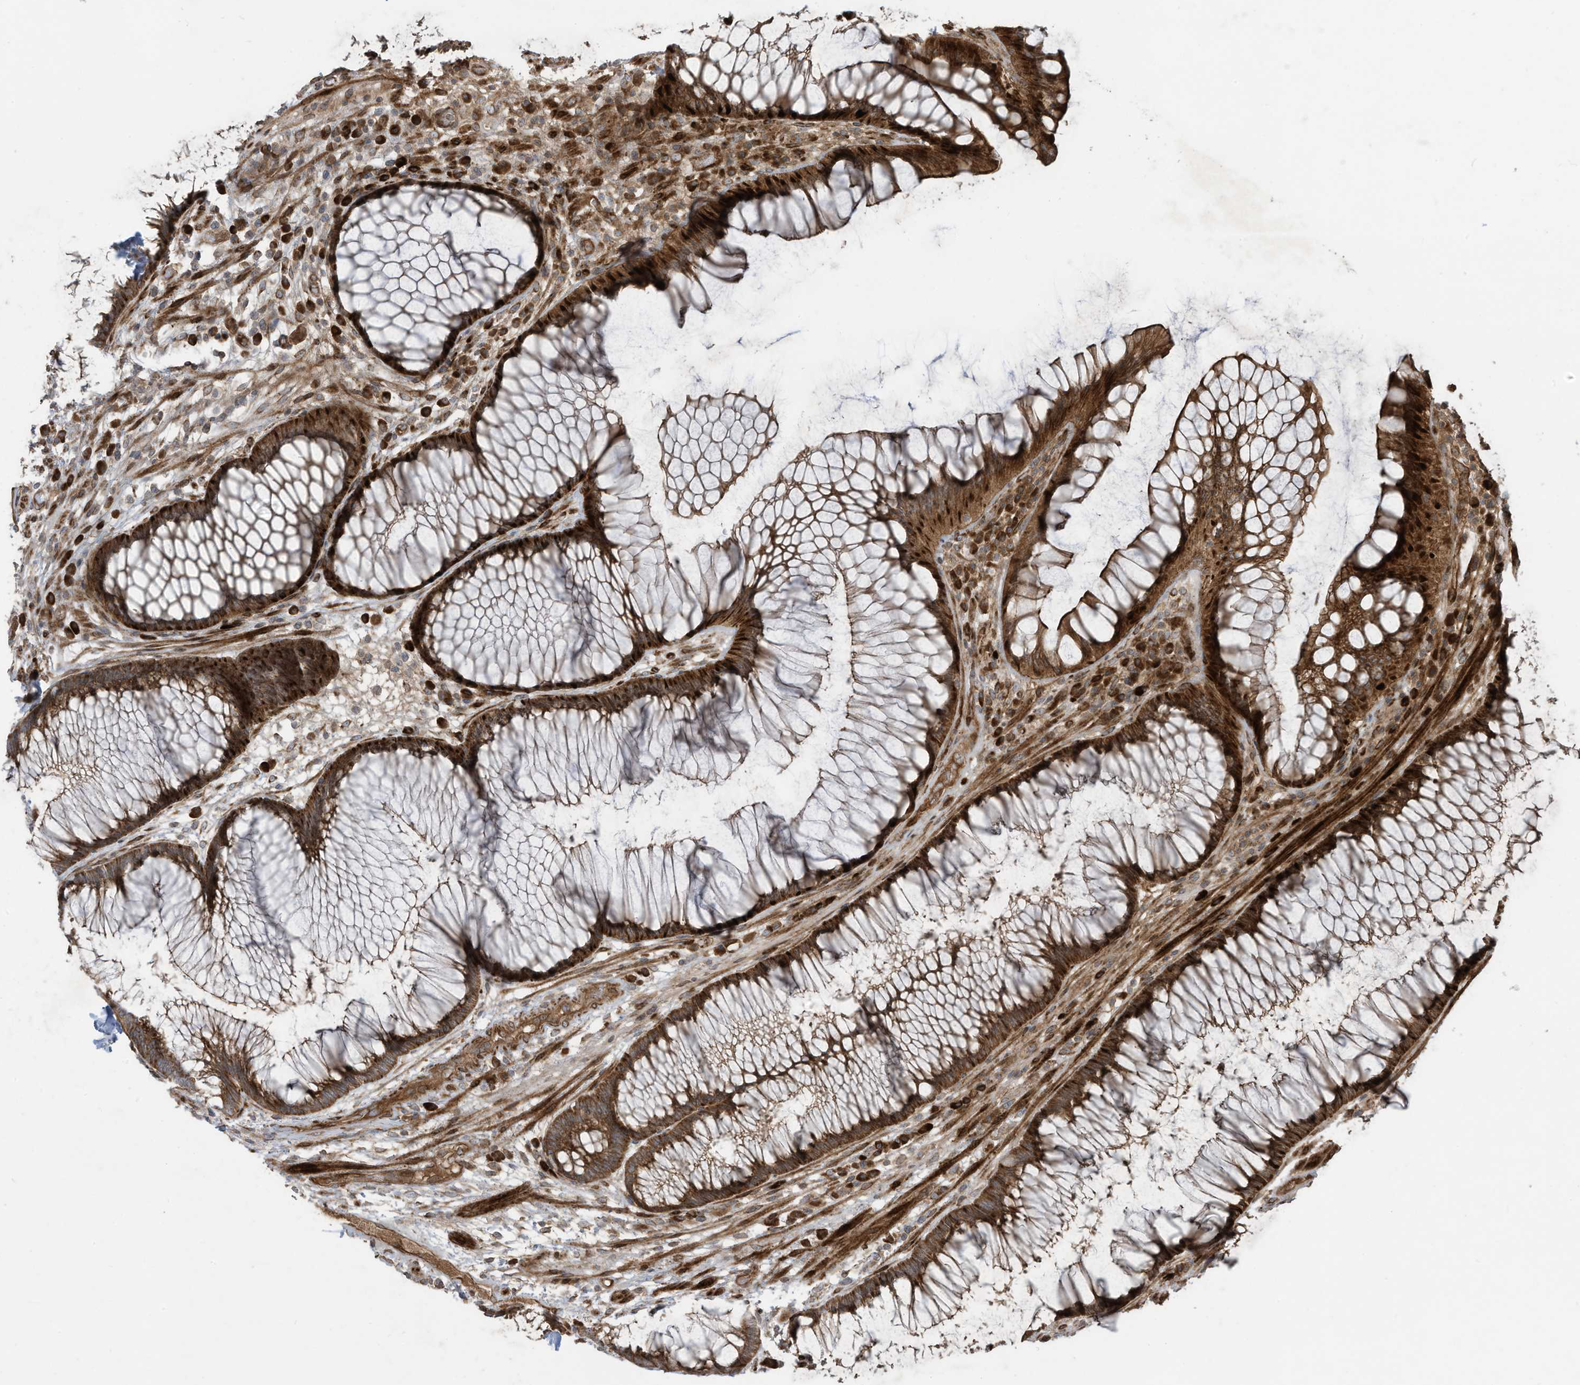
{"staining": {"intensity": "strong", "quantity": ">75%", "location": "cytoplasmic/membranous"}, "tissue": "rectum", "cell_type": "Glandular cells", "image_type": "normal", "snomed": [{"axis": "morphology", "description": "Normal tissue, NOS"}, {"axis": "topography", "description": "Rectum"}], "caption": "A brown stain highlights strong cytoplasmic/membranous expression of a protein in glandular cells of benign human rectum. (Brightfield microscopy of DAB IHC at high magnification).", "gene": "DDIT4", "patient": {"sex": "male", "age": 51}}